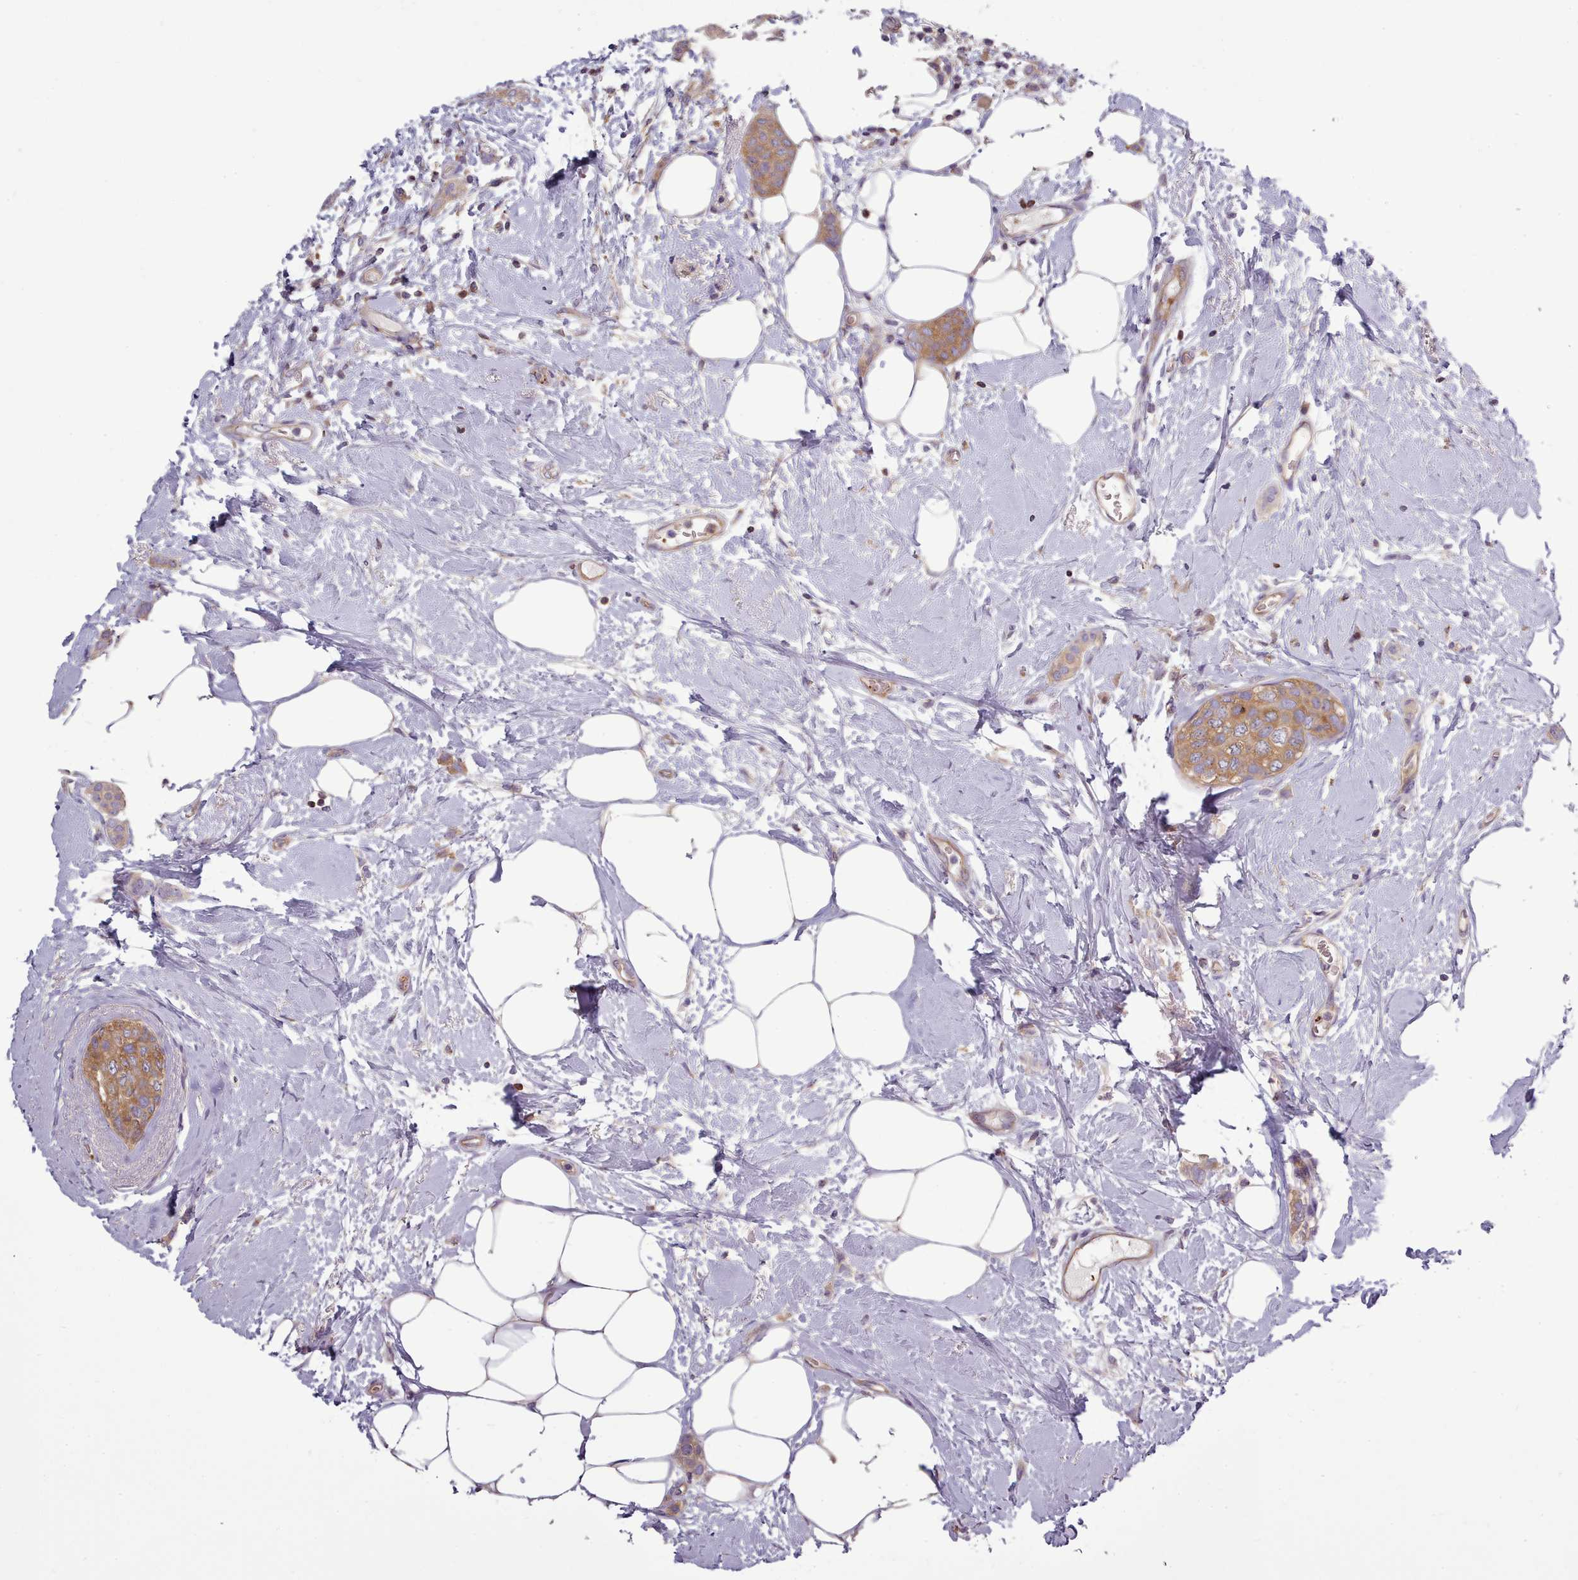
{"staining": {"intensity": "moderate", "quantity": ">75%", "location": "cytoplasmic/membranous"}, "tissue": "breast cancer", "cell_type": "Tumor cells", "image_type": "cancer", "snomed": [{"axis": "morphology", "description": "Duct carcinoma"}, {"axis": "topography", "description": "Breast"}], "caption": "Immunohistochemistry (IHC) photomicrograph of neoplastic tissue: human breast invasive ductal carcinoma stained using IHC exhibits medium levels of moderate protein expression localized specifically in the cytoplasmic/membranous of tumor cells, appearing as a cytoplasmic/membranous brown color.", "gene": "NDST2", "patient": {"sex": "female", "age": 72}}